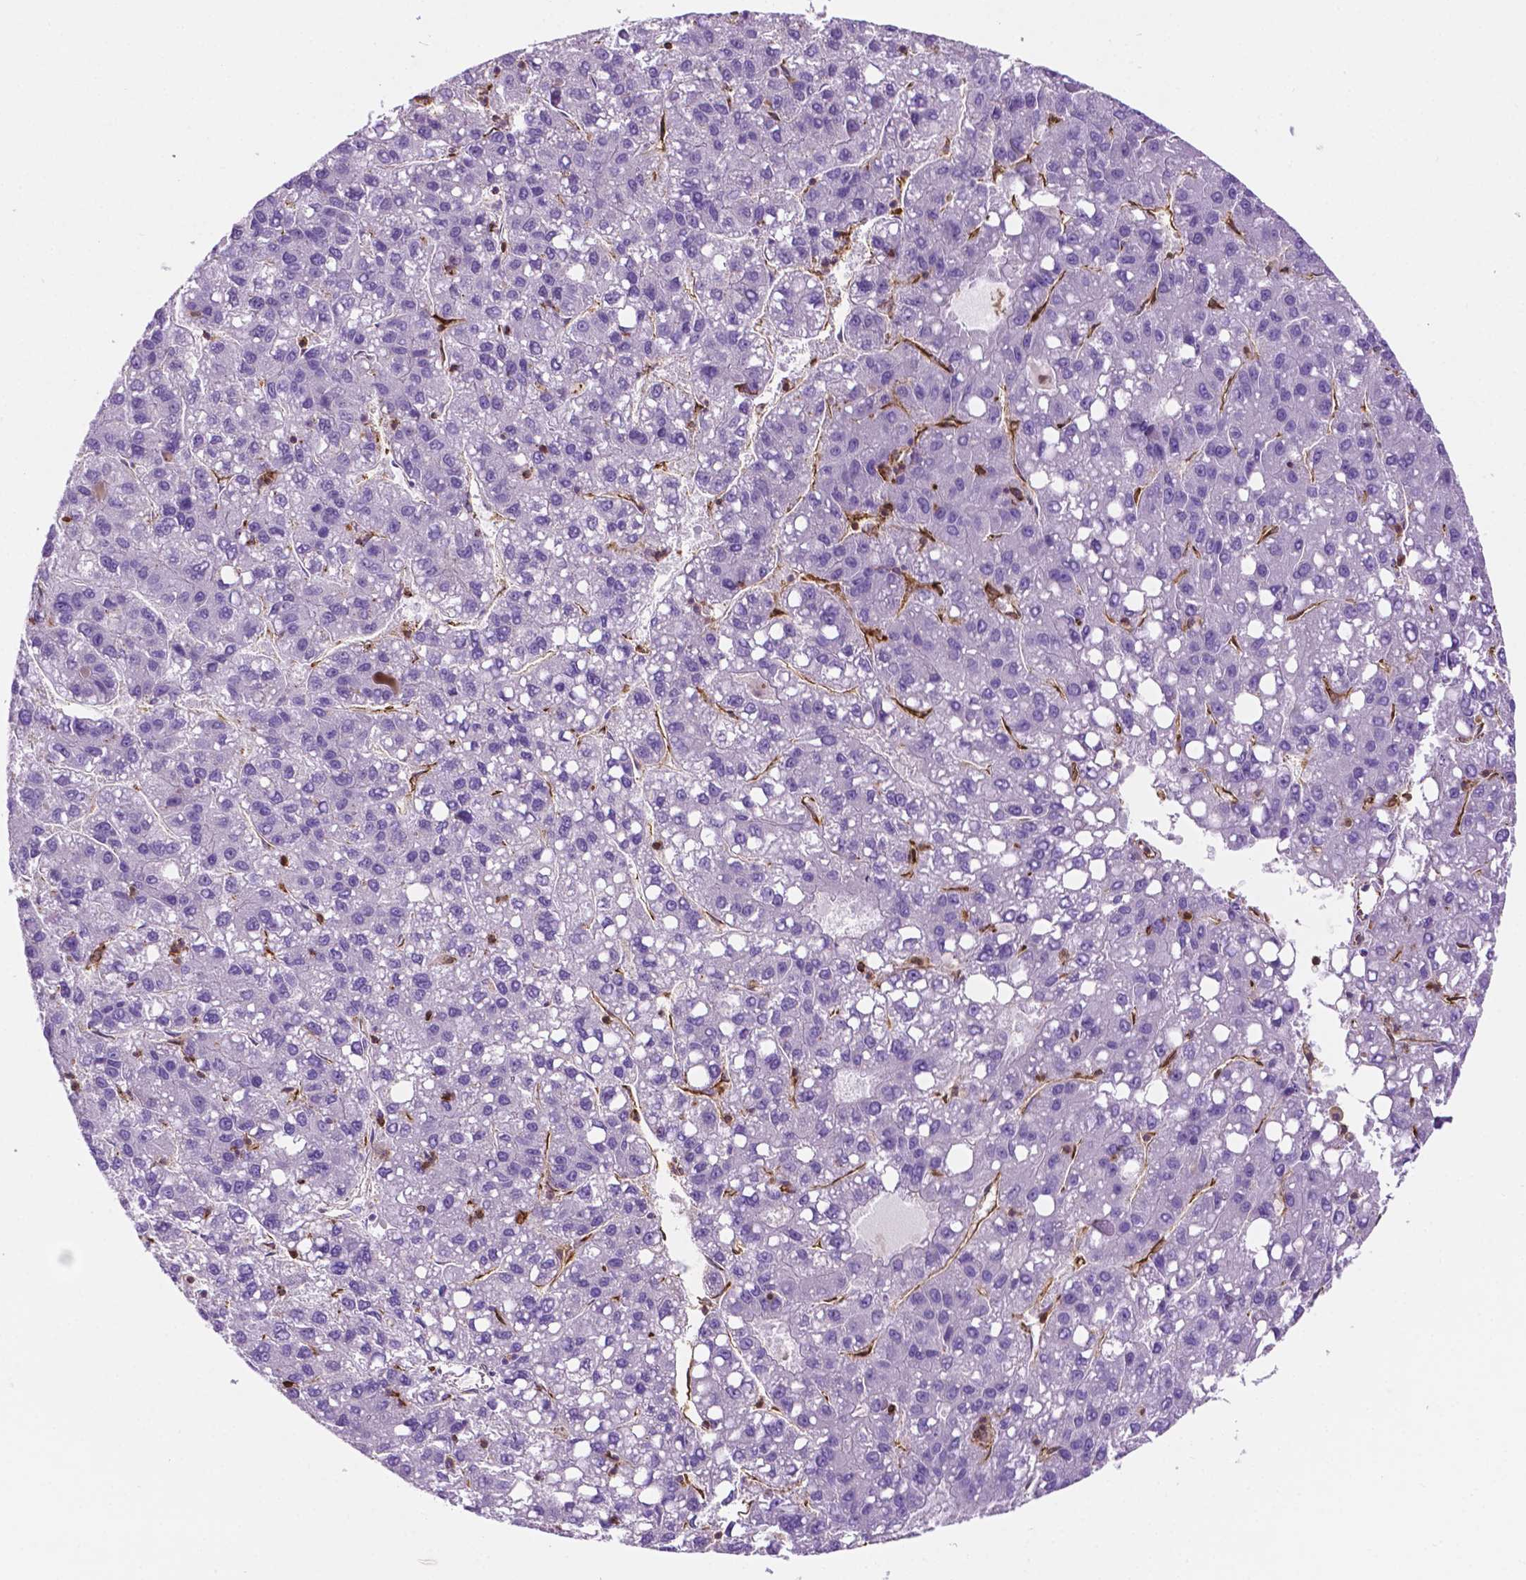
{"staining": {"intensity": "negative", "quantity": "none", "location": "none"}, "tissue": "liver cancer", "cell_type": "Tumor cells", "image_type": "cancer", "snomed": [{"axis": "morphology", "description": "Carcinoma, Hepatocellular, NOS"}, {"axis": "topography", "description": "Liver"}], "caption": "There is no significant staining in tumor cells of liver cancer (hepatocellular carcinoma). Brightfield microscopy of IHC stained with DAB (3,3'-diaminobenzidine) (brown) and hematoxylin (blue), captured at high magnification.", "gene": "DCN", "patient": {"sex": "female", "age": 82}}